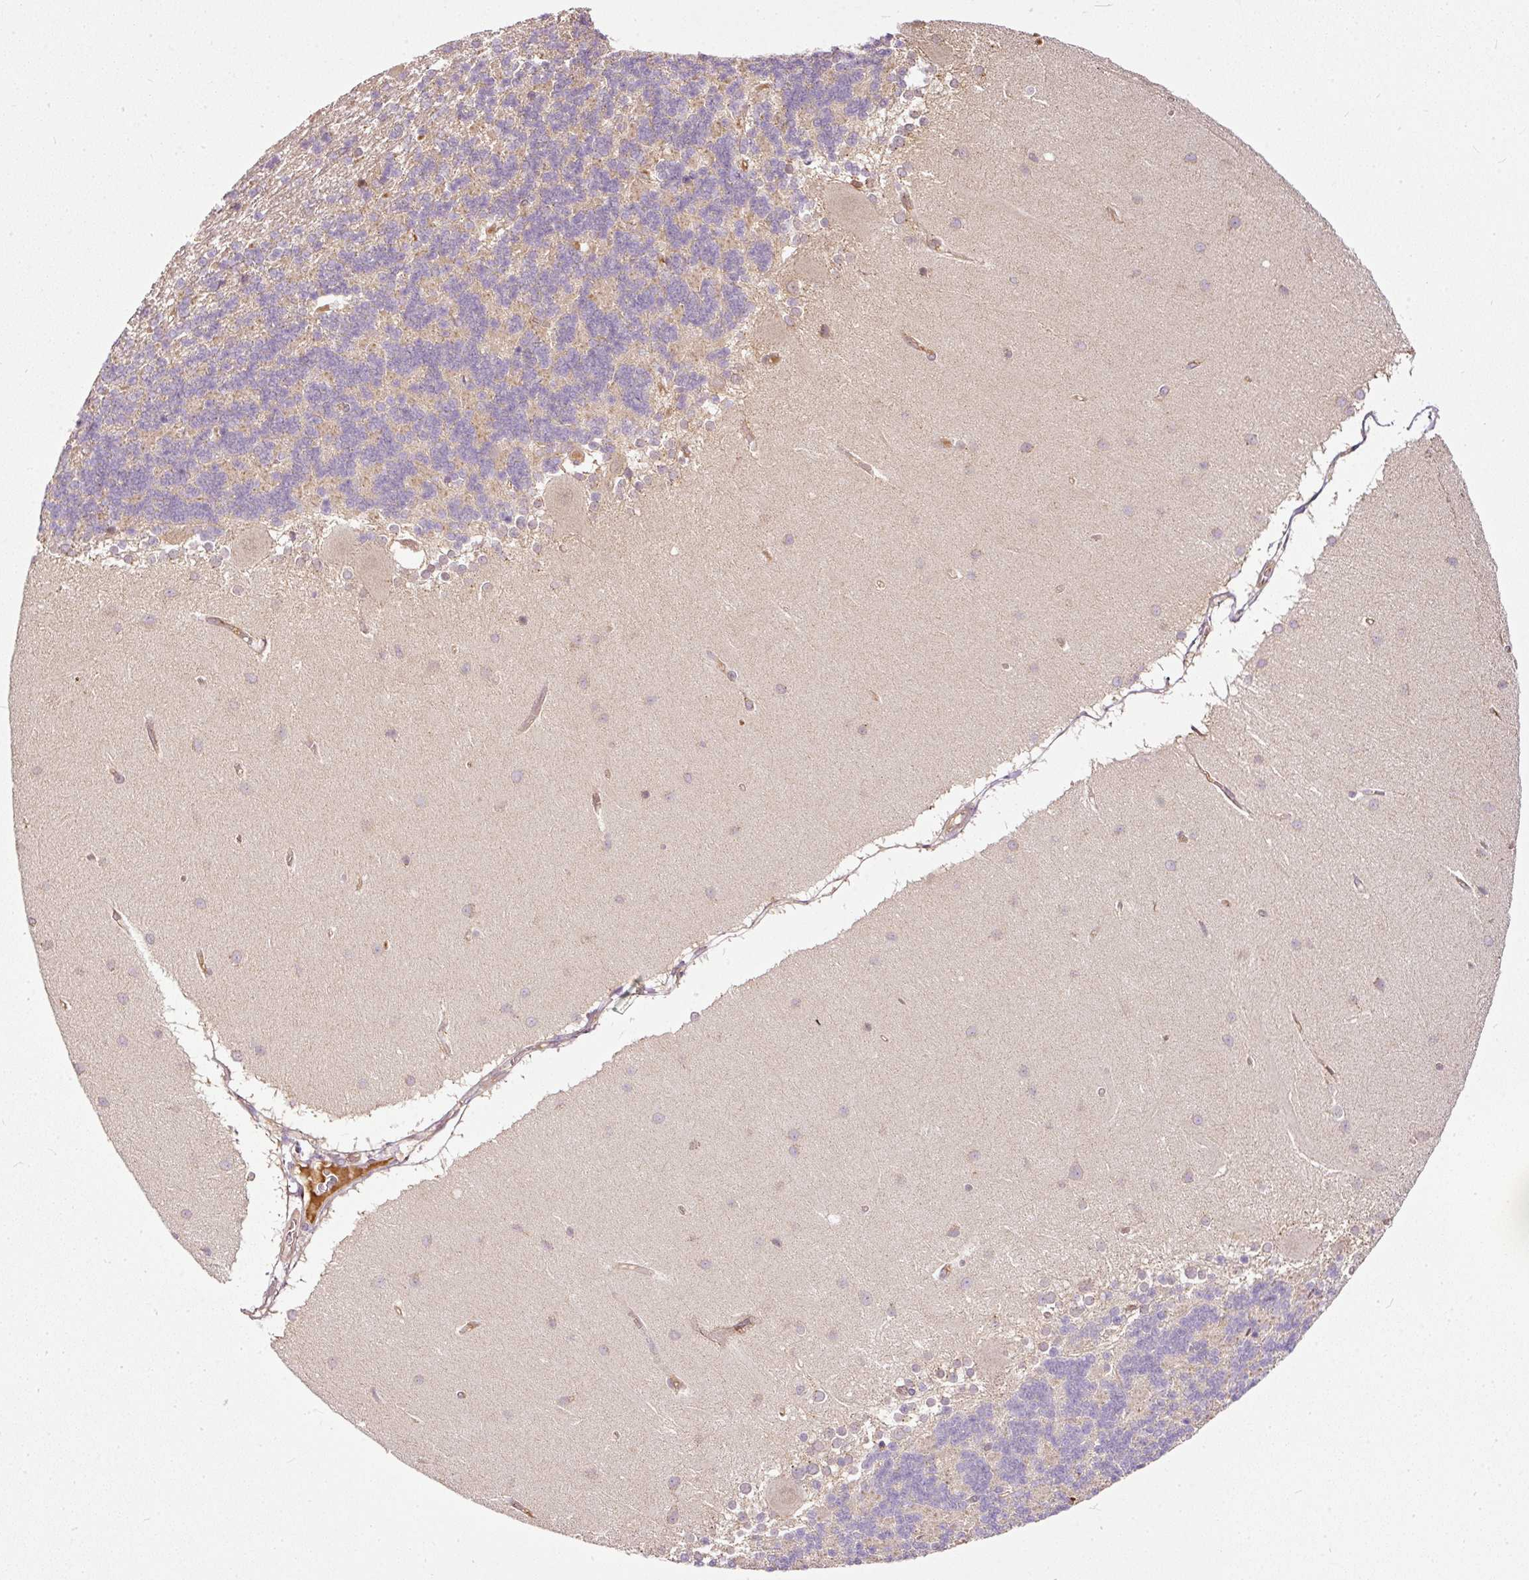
{"staining": {"intensity": "negative", "quantity": "none", "location": "none"}, "tissue": "cerebellum", "cell_type": "Cells in granular layer", "image_type": "normal", "snomed": [{"axis": "morphology", "description": "Normal tissue, NOS"}, {"axis": "topography", "description": "Cerebellum"}], "caption": "Immunohistochemical staining of unremarkable human cerebellum exhibits no significant expression in cells in granular layer. (Brightfield microscopy of DAB immunohistochemistry at high magnification).", "gene": "MIF4GD", "patient": {"sex": "female", "age": 54}}